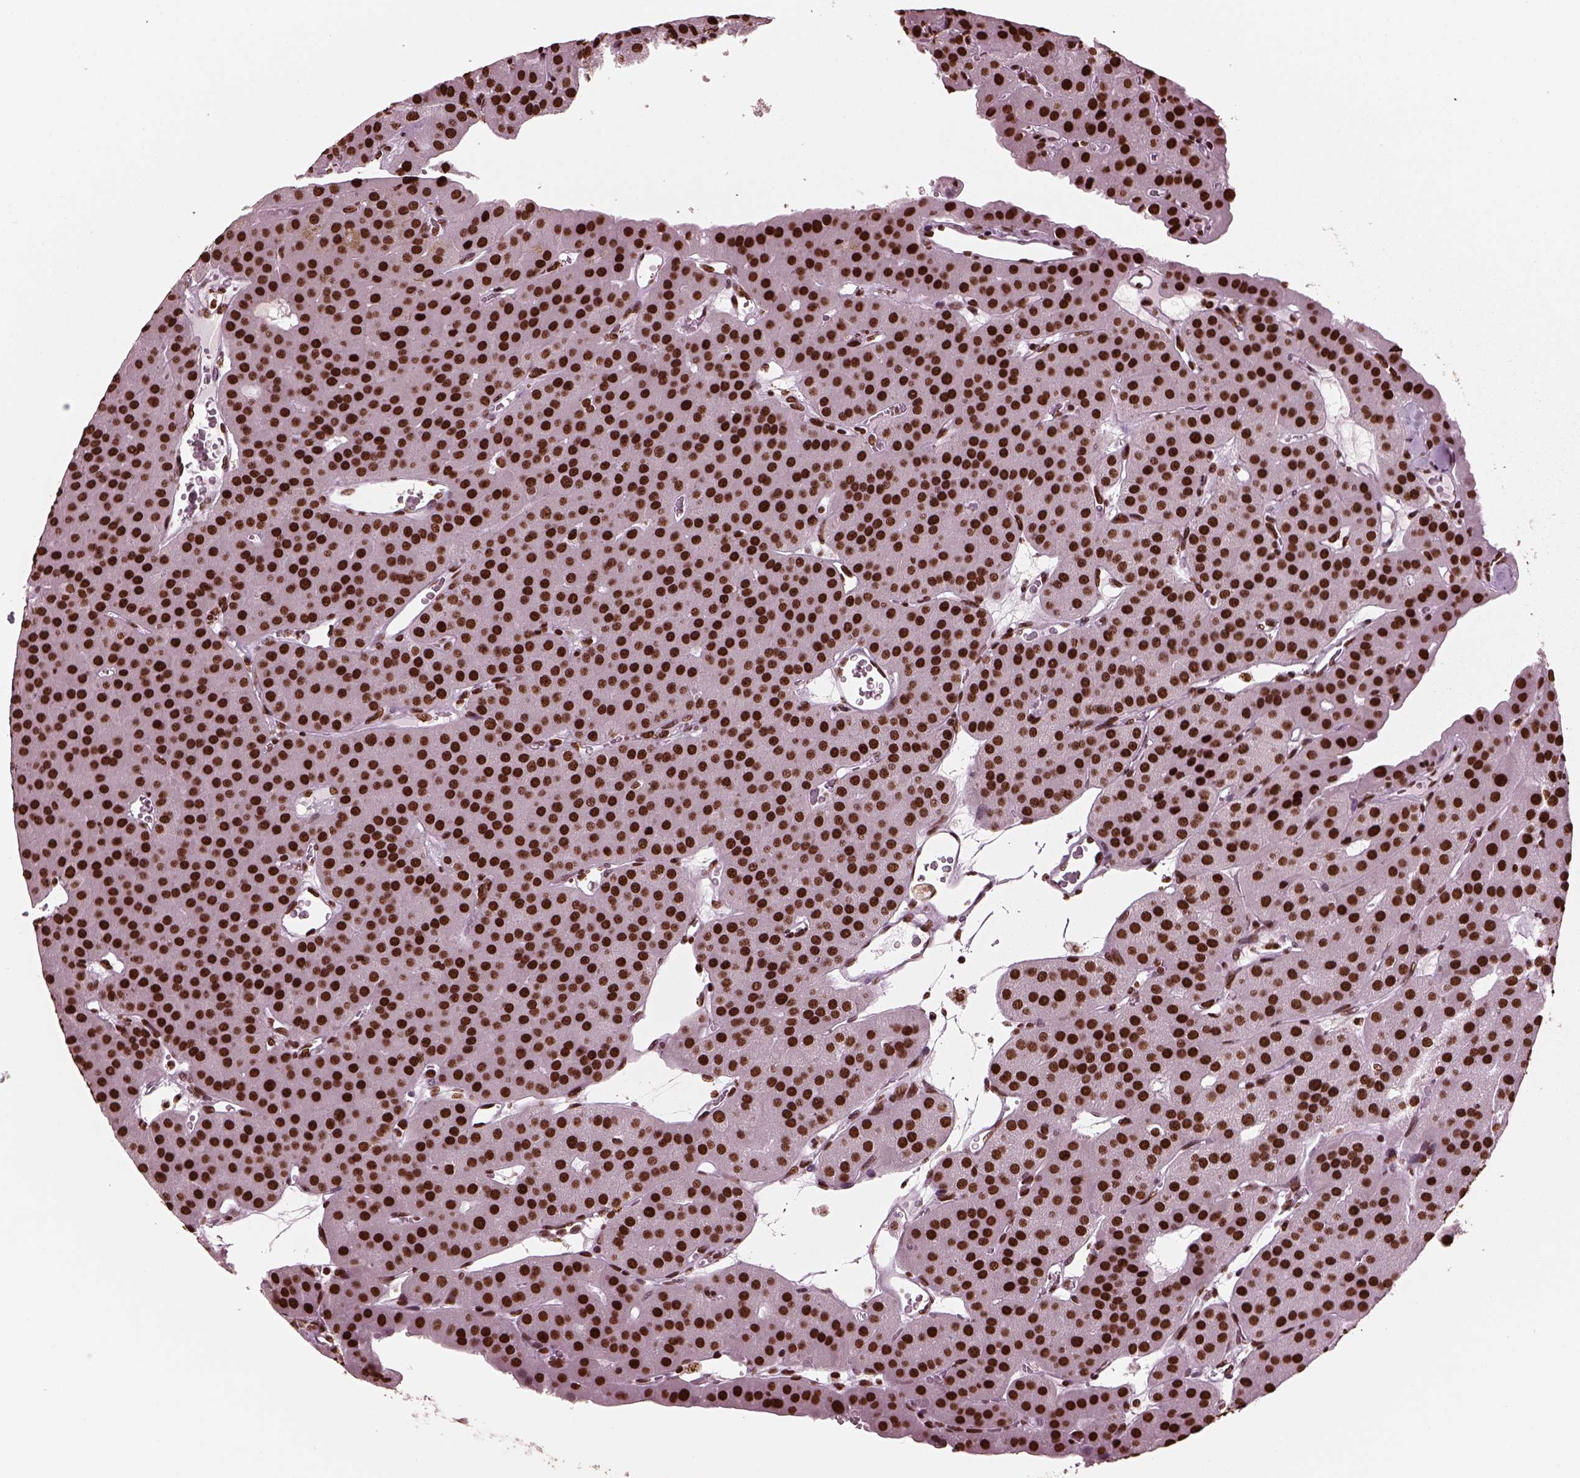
{"staining": {"intensity": "strong", "quantity": ">75%", "location": "nuclear"}, "tissue": "parathyroid gland", "cell_type": "Glandular cells", "image_type": "normal", "snomed": [{"axis": "morphology", "description": "Normal tissue, NOS"}, {"axis": "morphology", "description": "Adenoma, NOS"}, {"axis": "topography", "description": "Parathyroid gland"}], "caption": "Parathyroid gland stained with a brown dye demonstrates strong nuclear positive staining in about >75% of glandular cells.", "gene": "CBFA2T3", "patient": {"sex": "female", "age": 86}}